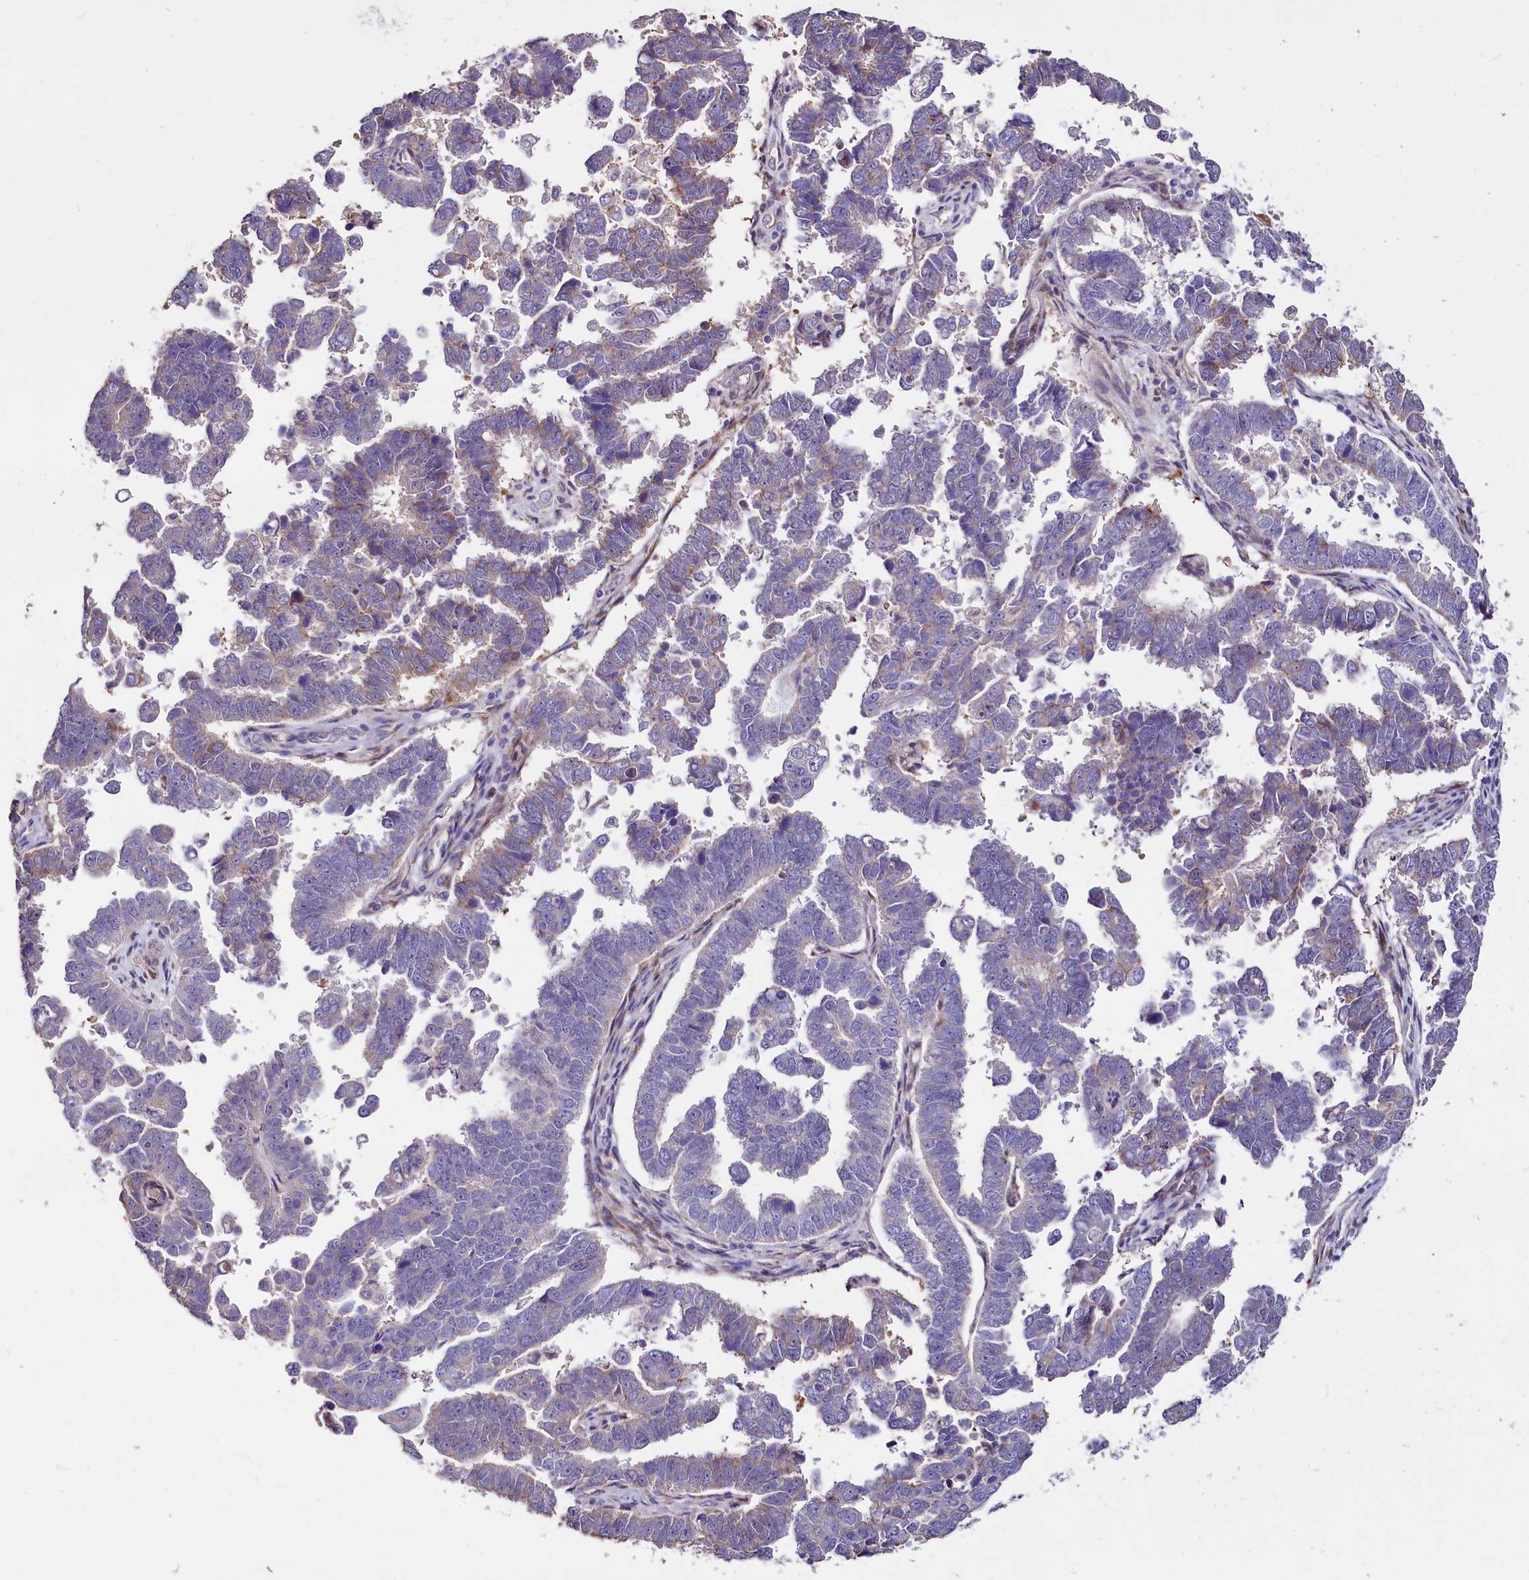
{"staining": {"intensity": "weak", "quantity": "25%-75%", "location": "cytoplasmic/membranous"}, "tissue": "endometrial cancer", "cell_type": "Tumor cells", "image_type": "cancer", "snomed": [{"axis": "morphology", "description": "Adenocarcinoma, NOS"}, {"axis": "topography", "description": "Endometrium"}], "caption": "Endometrial cancer (adenocarcinoma) stained with a brown dye reveals weak cytoplasmic/membranous positive staining in approximately 25%-75% of tumor cells.", "gene": "WNT8A", "patient": {"sex": "female", "age": 75}}